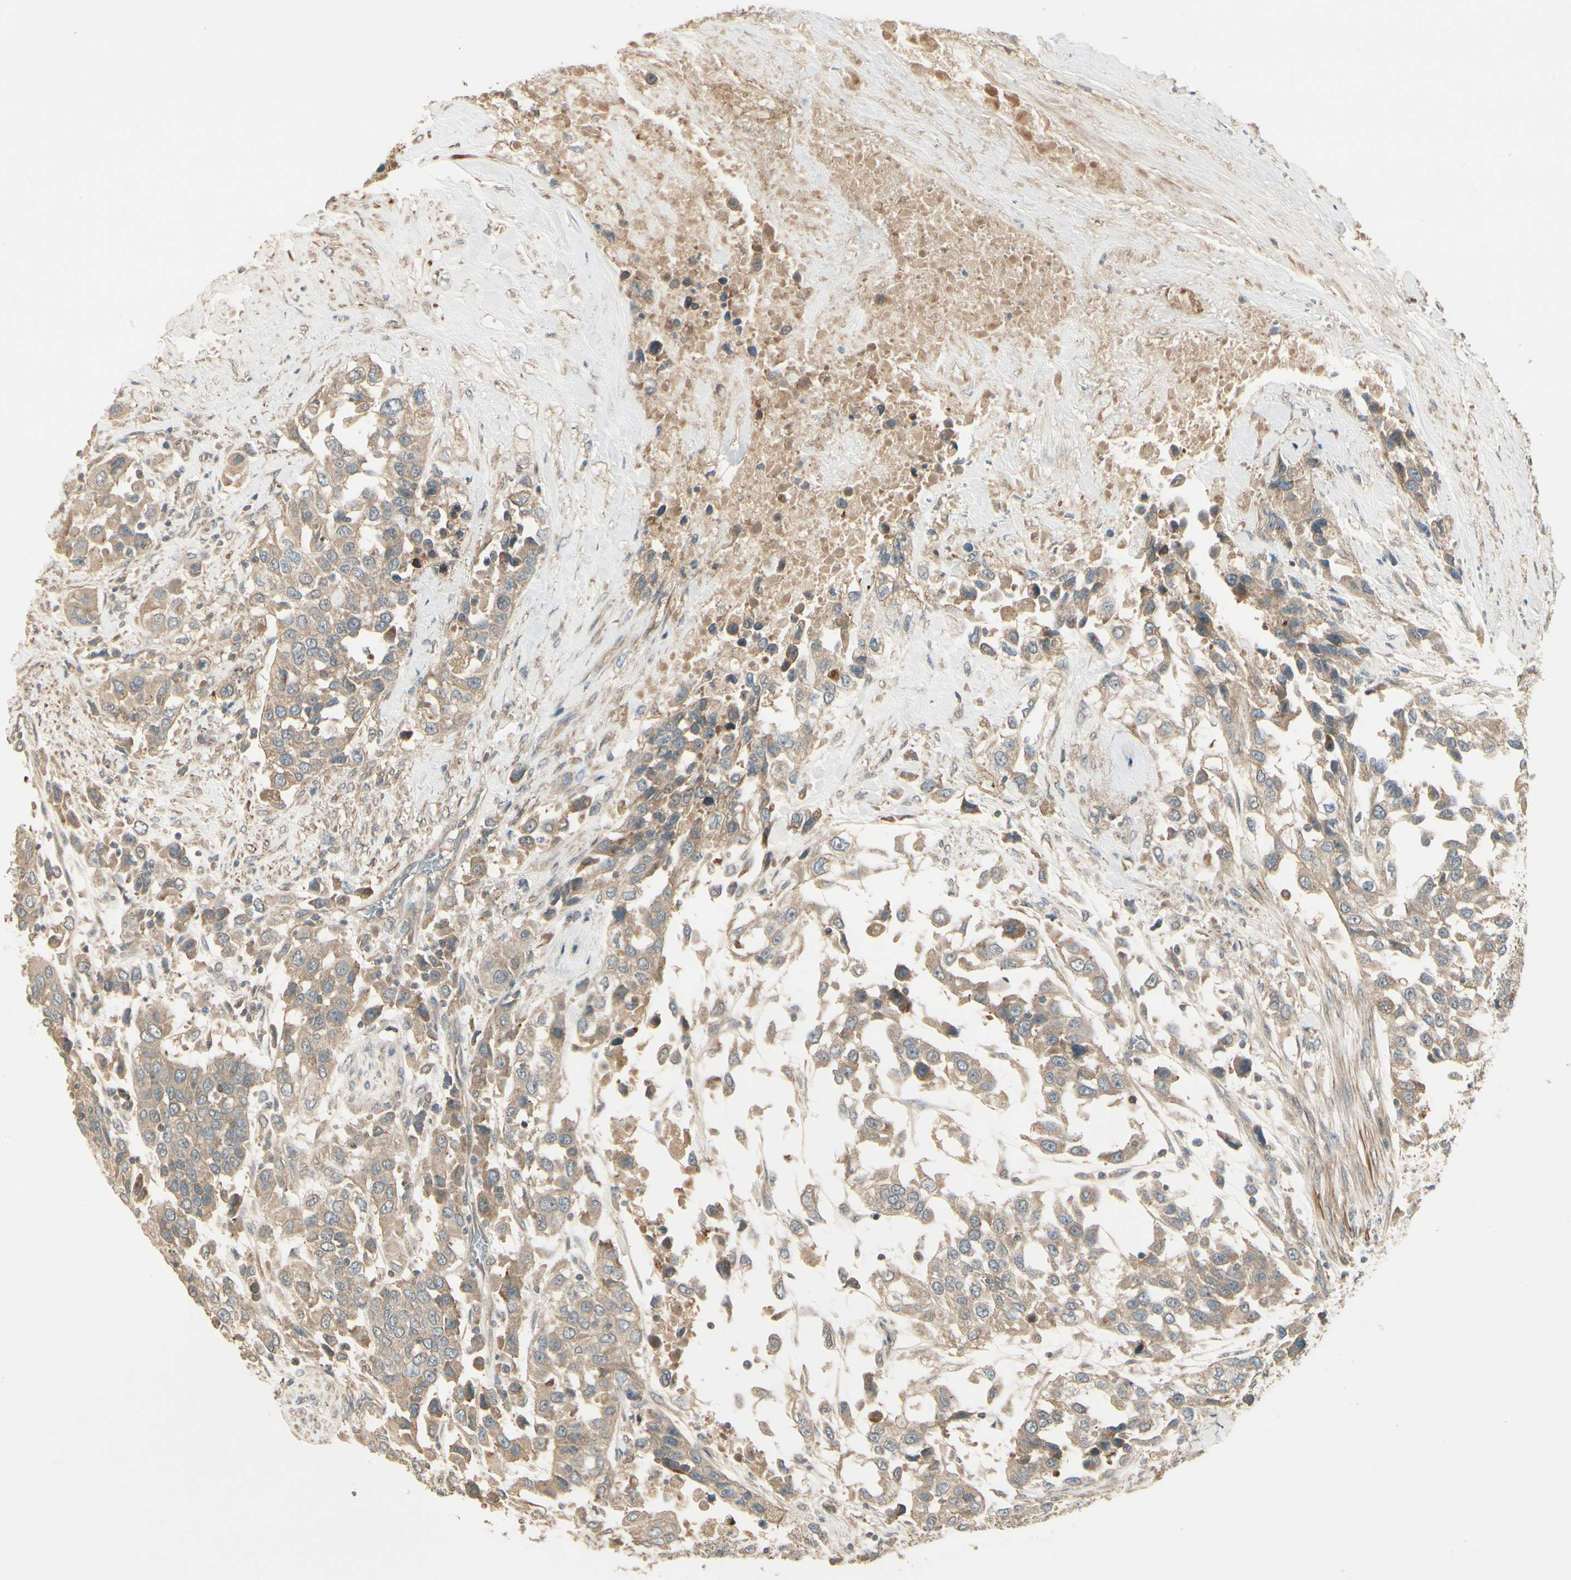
{"staining": {"intensity": "weak", "quantity": ">75%", "location": "cytoplasmic/membranous"}, "tissue": "urothelial cancer", "cell_type": "Tumor cells", "image_type": "cancer", "snomed": [{"axis": "morphology", "description": "Urothelial carcinoma, High grade"}, {"axis": "topography", "description": "Urinary bladder"}], "caption": "Approximately >75% of tumor cells in urothelial cancer exhibit weak cytoplasmic/membranous protein staining as visualized by brown immunohistochemical staining.", "gene": "ACVR1", "patient": {"sex": "female", "age": 80}}